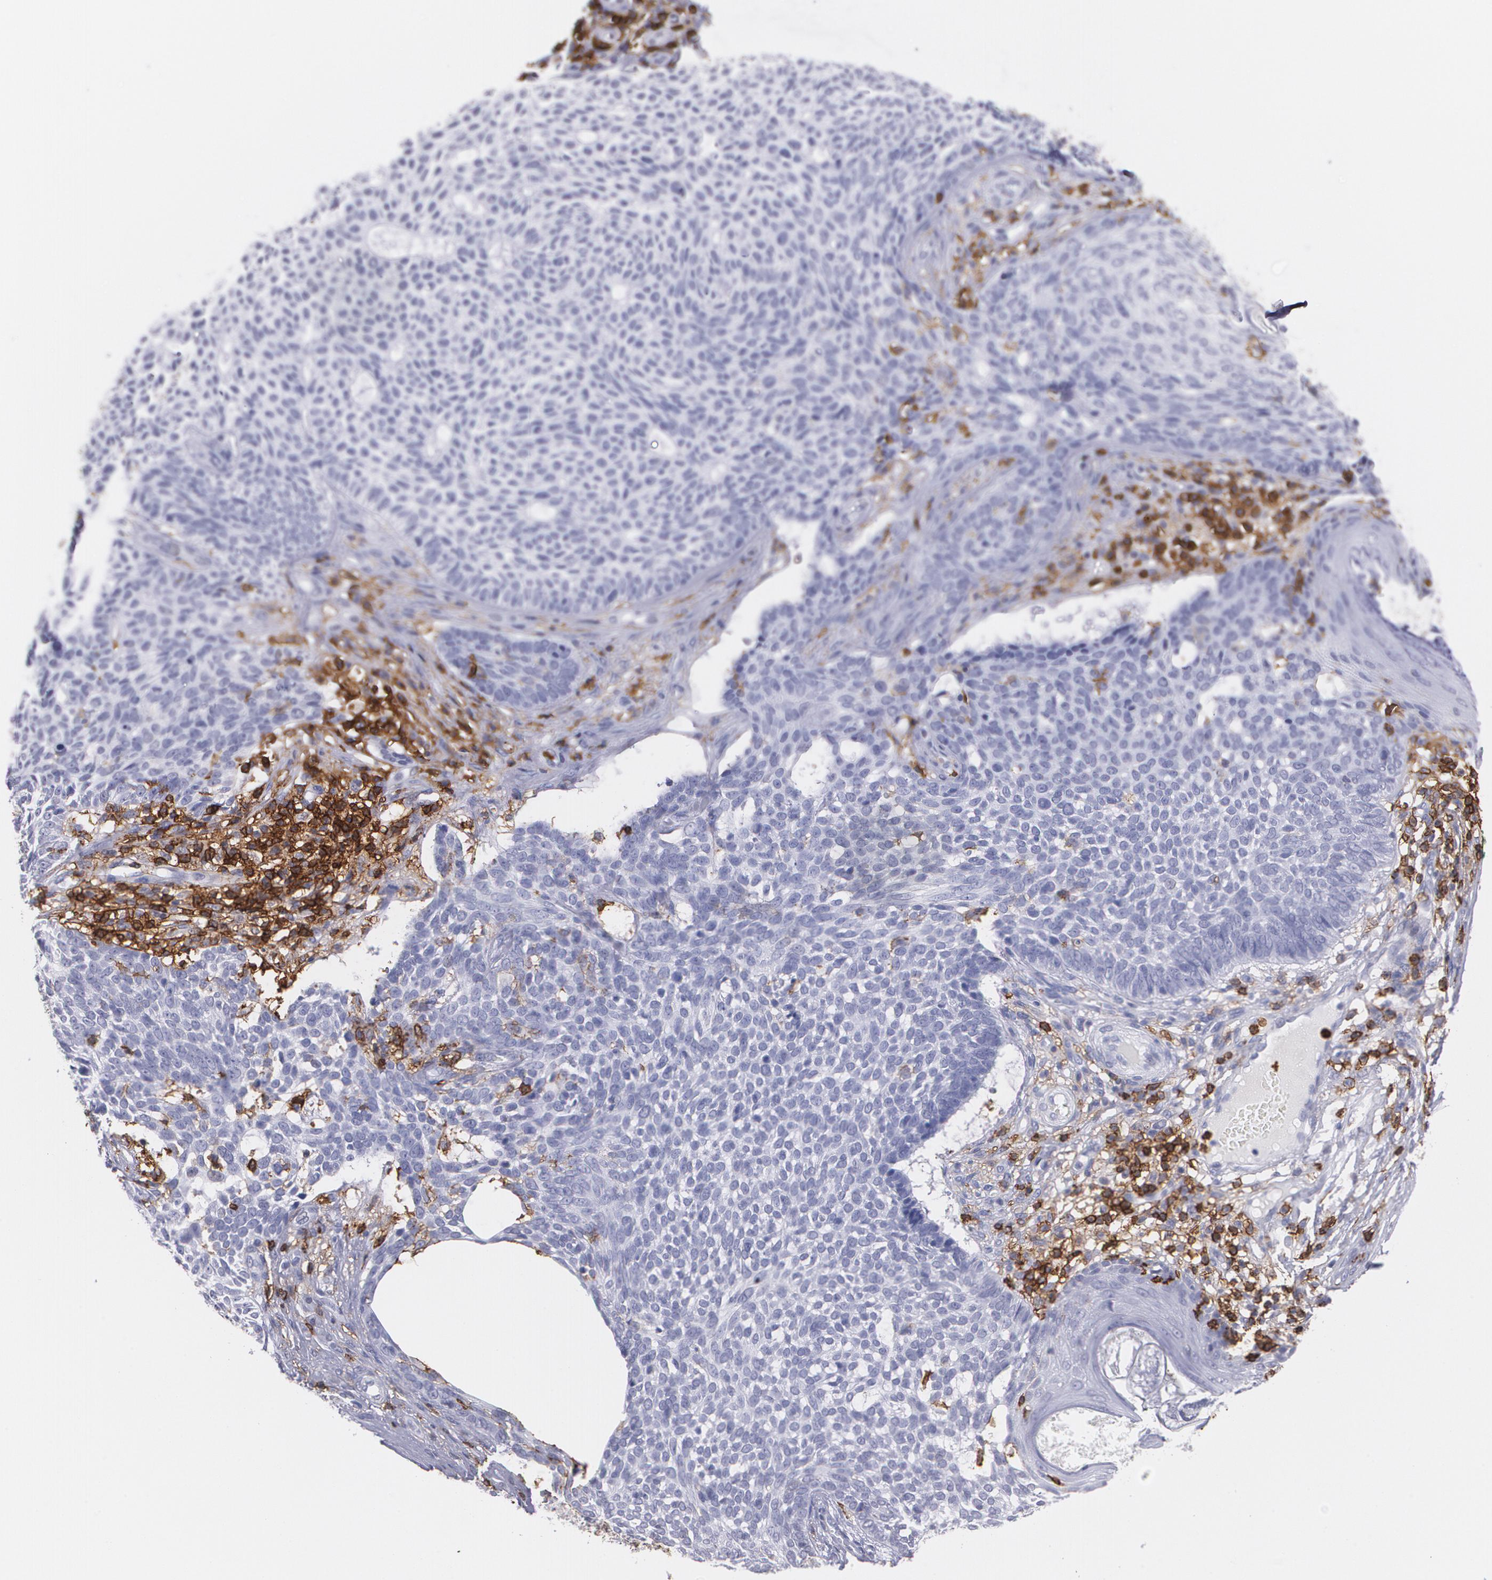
{"staining": {"intensity": "negative", "quantity": "none", "location": "none"}, "tissue": "skin cancer", "cell_type": "Tumor cells", "image_type": "cancer", "snomed": [{"axis": "morphology", "description": "Basal cell carcinoma"}, {"axis": "topography", "description": "Skin"}], "caption": "Skin cancer stained for a protein using immunohistochemistry shows no expression tumor cells.", "gene": "PTPRC", "patient": {"sex": "male", "age": 74}}